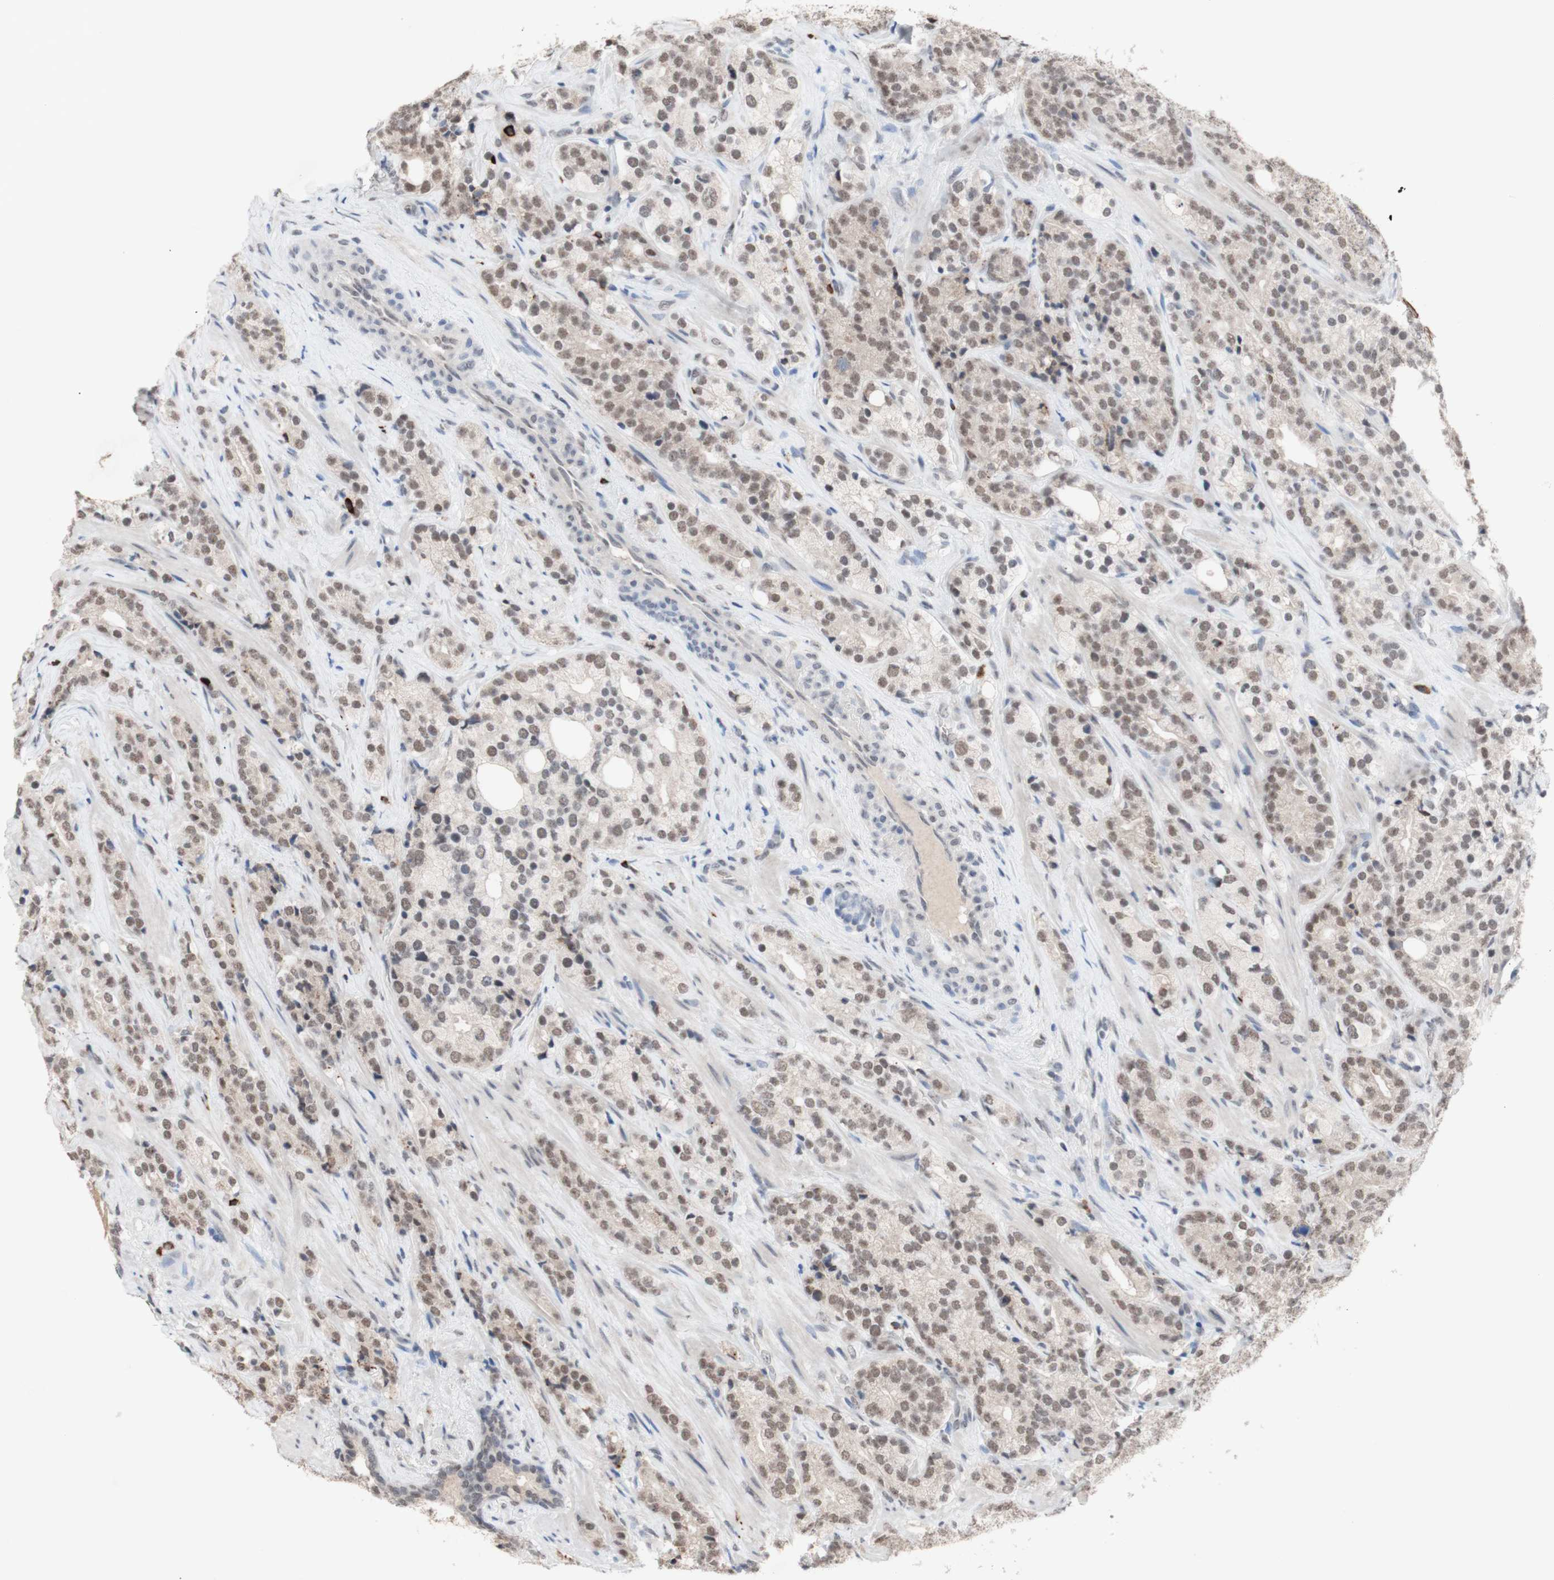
{"staining": {"intensity": "weak", "quantity": ">75%", "location": "nuclear"}, "tissue": "prostate cancer", "cell_type": "Tumor cells", "image_type": "cancer", "snomed": [{"axis": "morphology", "description": "Adenocarcinoma, High grade"}, {"axis": "topography", "description": "Prostate"}], "caption": "Prostate high-grade adenocarcinoma was stained to show a protein in brown. There is low levels of weak nuclear positivity in about >75% of tumor cells.", "gene": "SFPQ", "patient": {"sex": "male", "age": 71}}